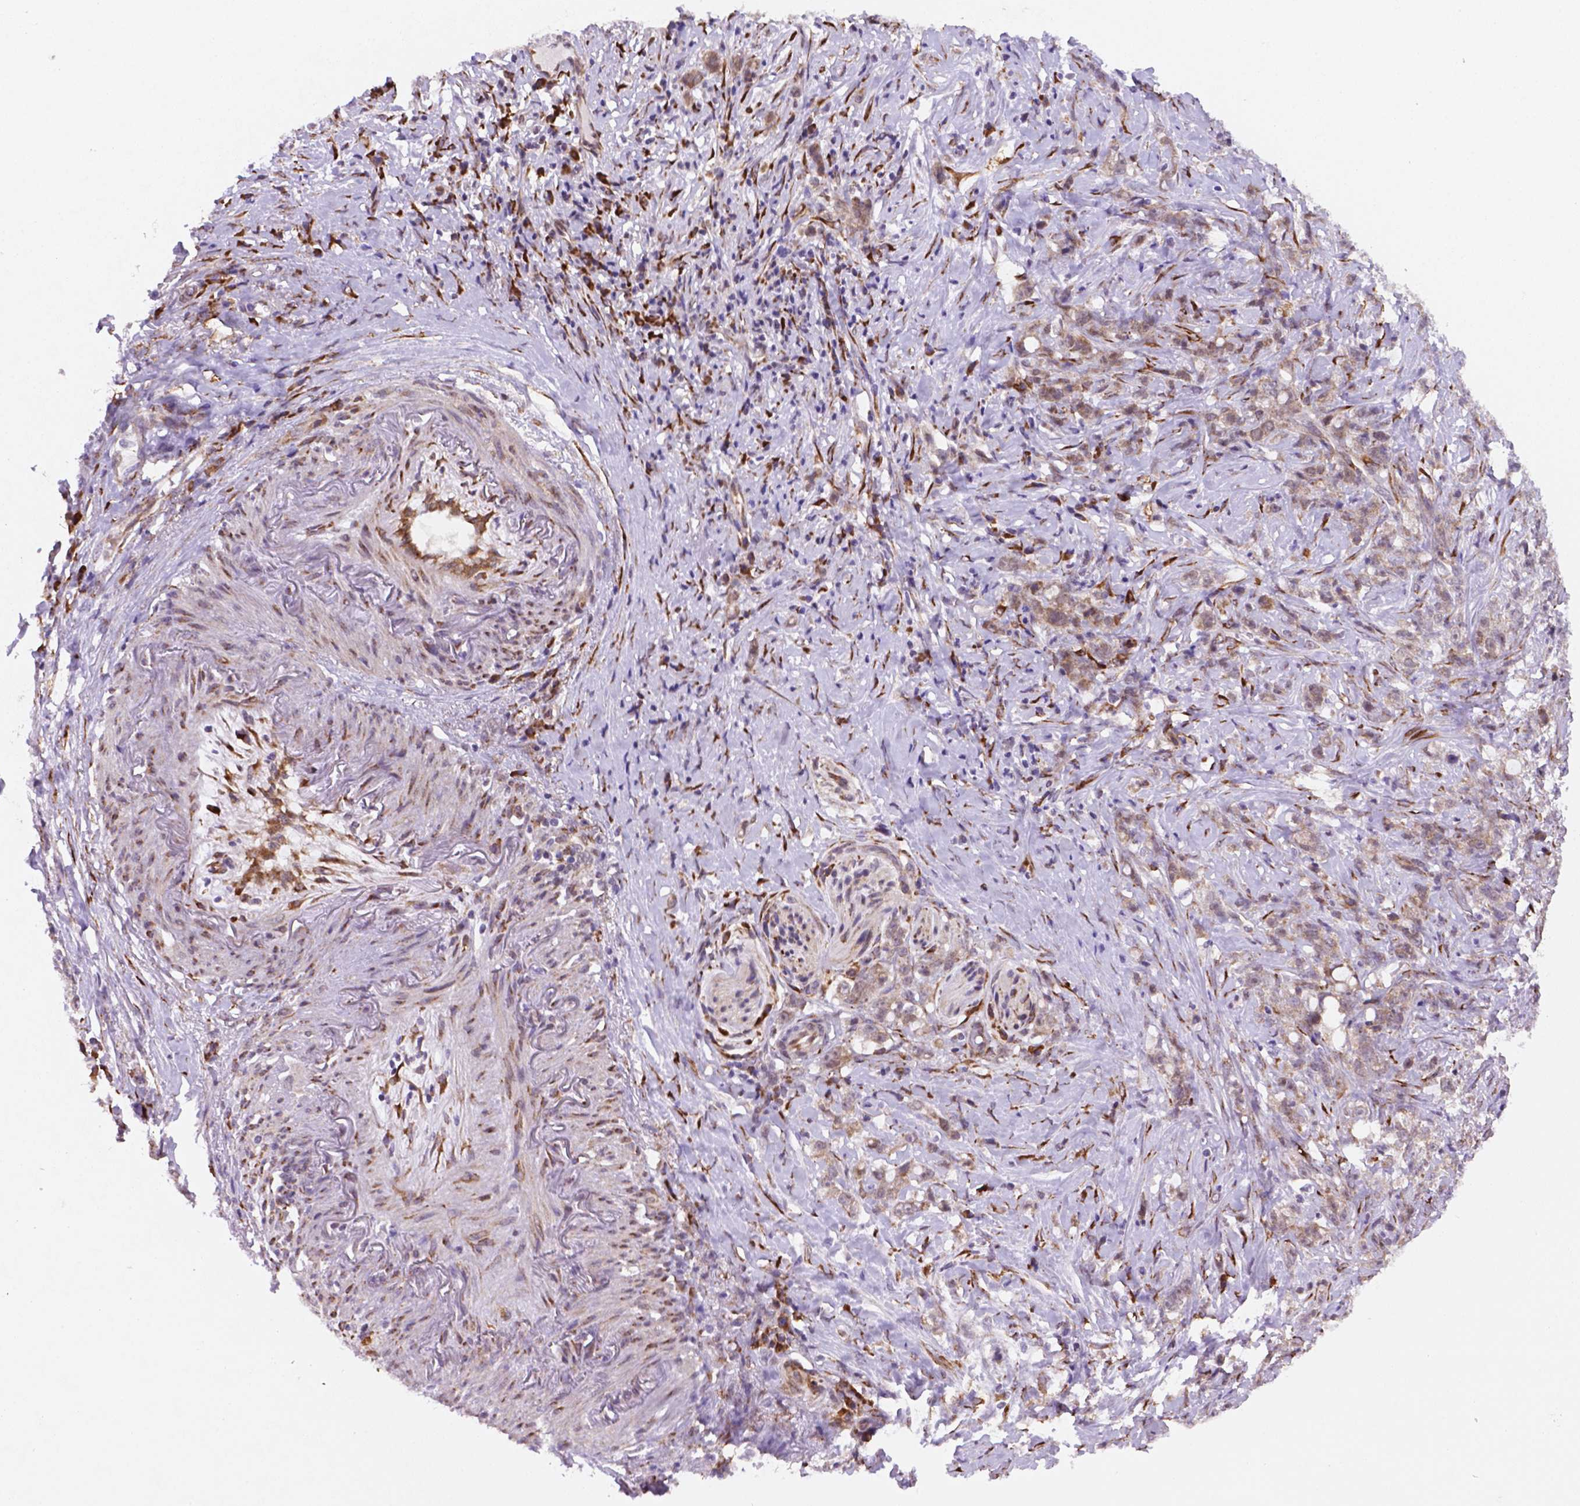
{"staining": {"intensity": "weak", "quantity": "25%-75%", "location": "cytoplasmic/membranous"}, "tissue": "stomach cancer", "cell_type": "Tumor cells", "image_type": "cancer", "snomed": [{"axis": "morphology", "description": "Adenocarcinoma, NOS"}, {"axis": "topography", "description": "Stomach, lower"}], "caption": "The histopathology image displays immunohistochemical staining of stomach cancer (adenocarcinoma). There is weak cytoplasmic/membranous positivity is seen in approximately 25%-75% of tumor cells.", "gene": "FNIP1", "patient": {"sex": "male", "age": 88}}